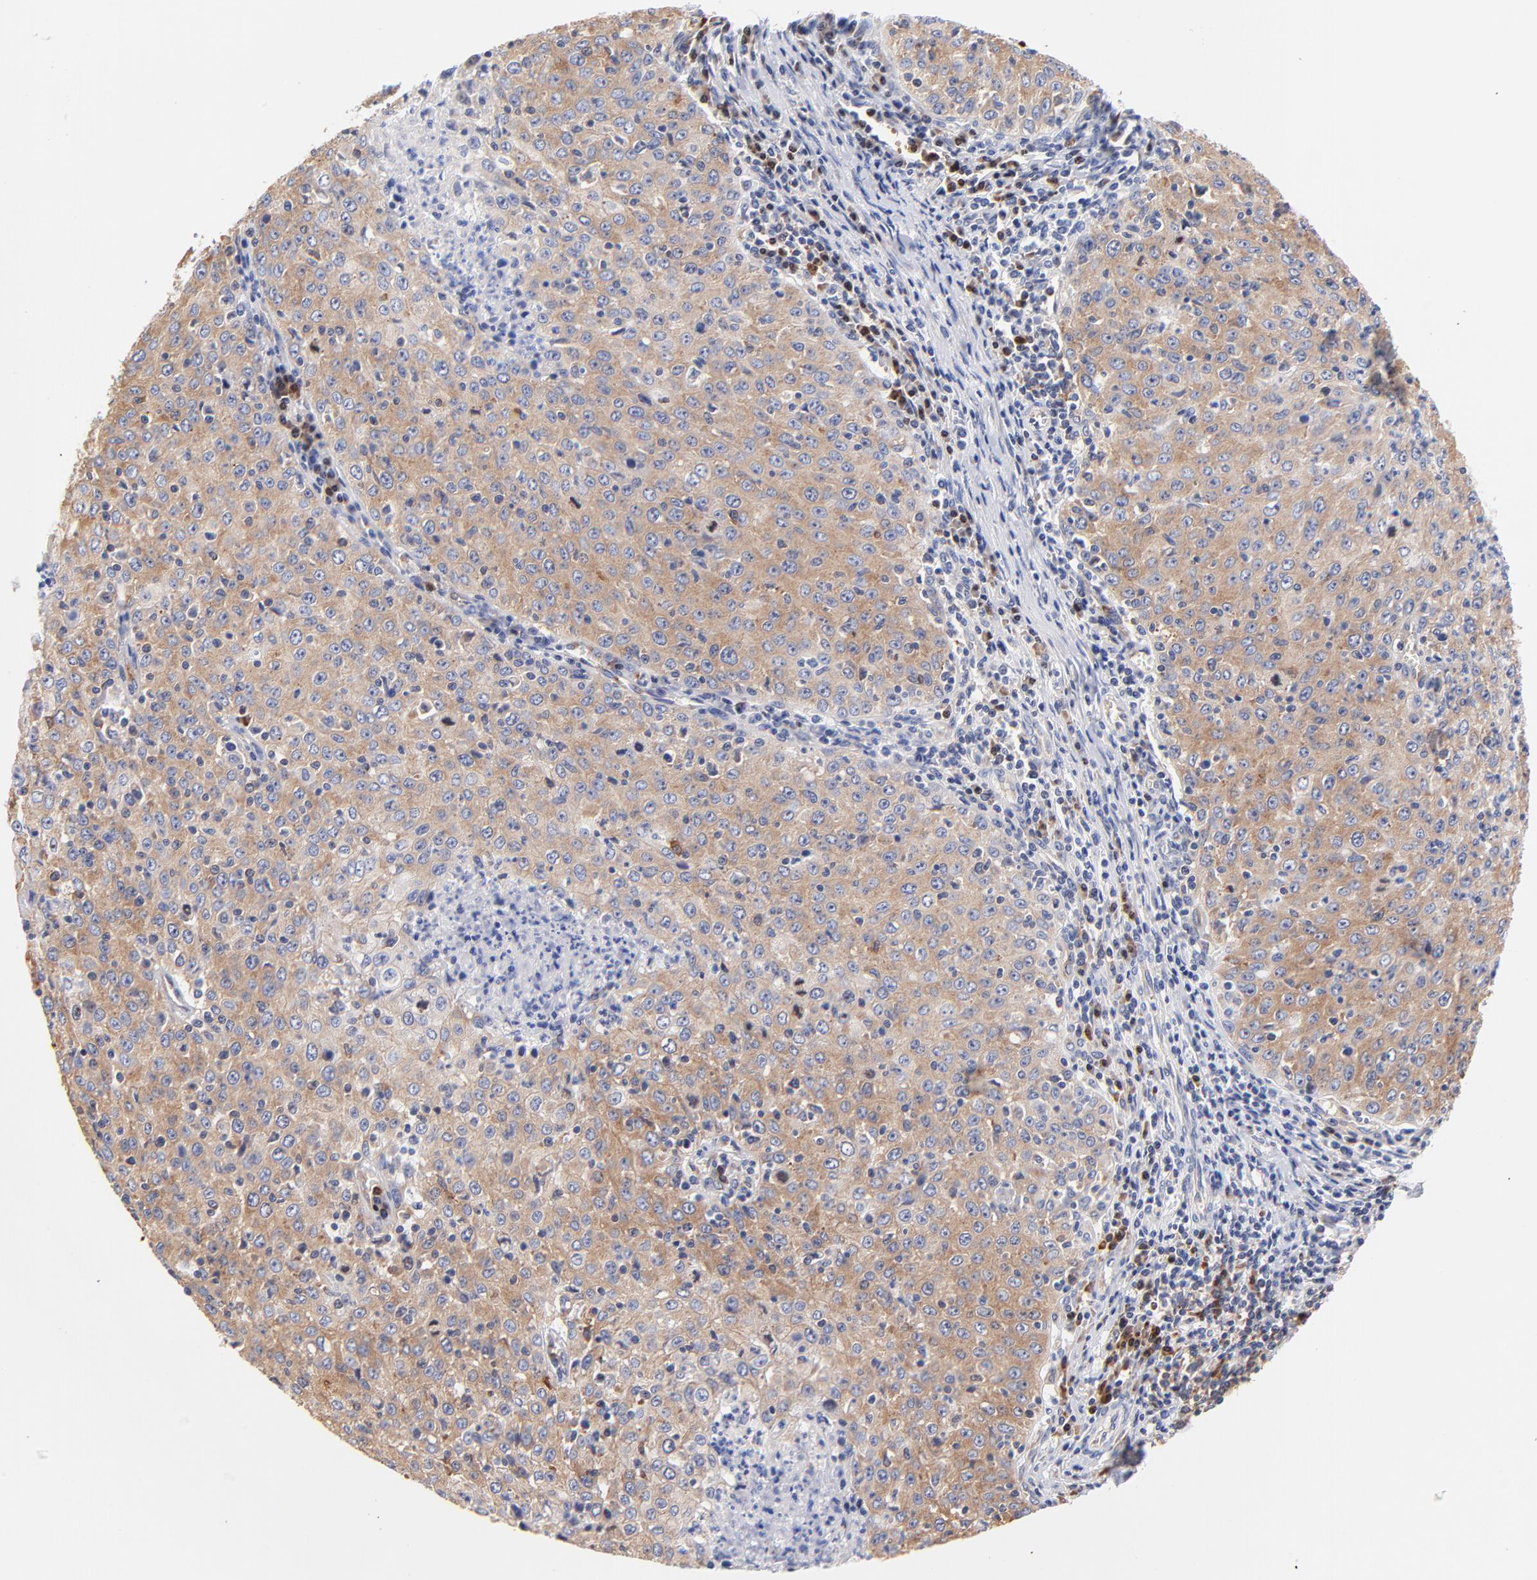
{"staining": {"intensity": "moderate", "quantity": ">75%", "location": "cytoplasmic/membranous"}, "tissue": "cervical cancer", "cell_type": "Tumor cells", "image_type": "cancer", "snomed": [{"axis": "morphology", "description": "Squamous cell carcinoma, NOS"}, {"axis": "topography", "description": "Cervix"}], "caption": "A micrograph of cervical cancer stained for a protein displays moderate cytoplasmic/membranous brown staining in tumor cells. (Stains: DAB (3,3'-diaminobenzidine) in brown, nuclei in blue, Microscopy: brightfield microscopy at high magnification).", "gene": "RPL27", "patient": {"sex": "female", "age": 27}}